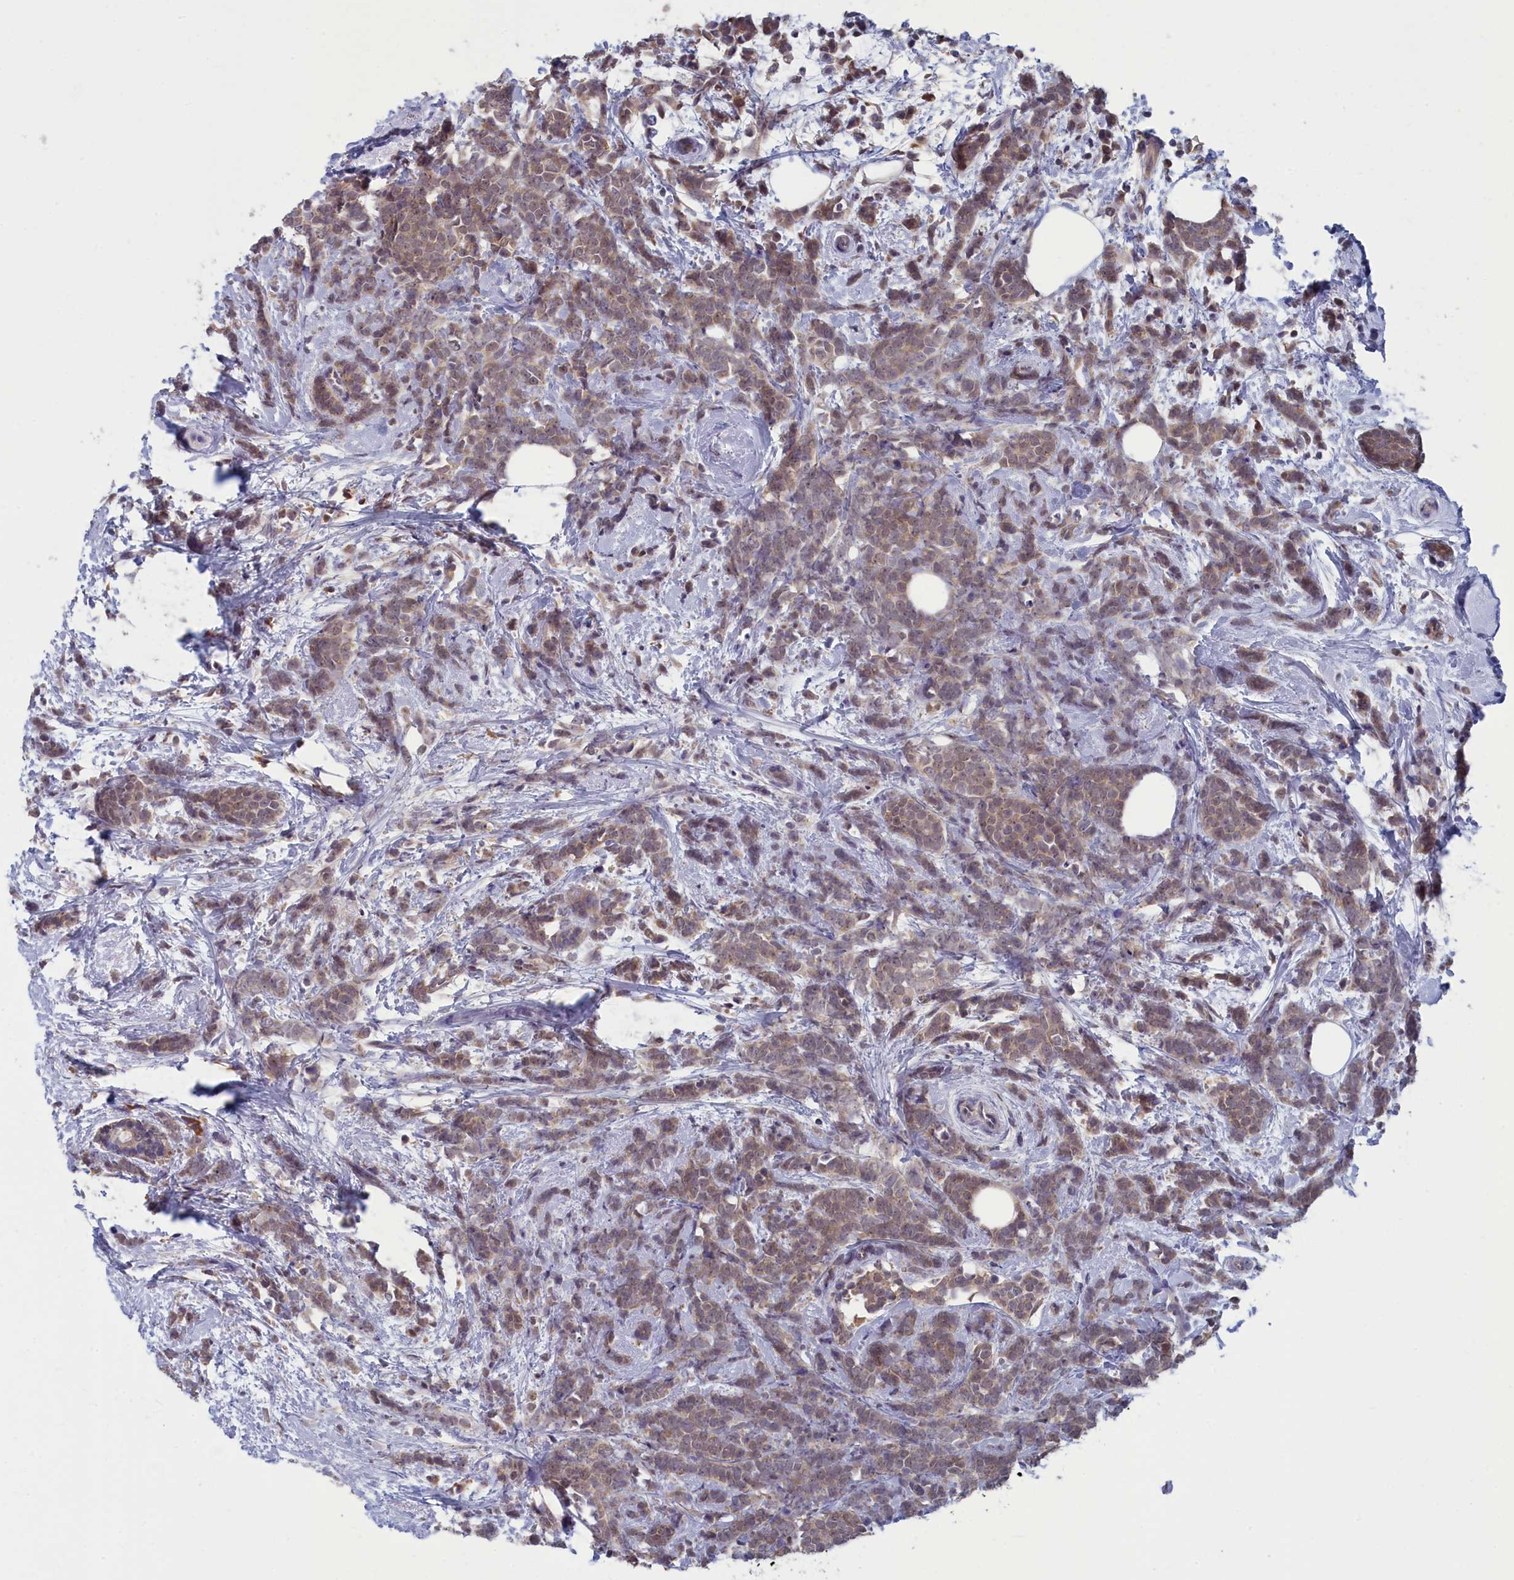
{"staining": {"intensity": "weak", "quantity": "25%-75%", "location": "cytoplasmic/membranous"}, "tissue": "breast cancer", "cell_type": "Tumor cells", "image_type": "cancer", "snomed": [{"axis": "morphology", "description": "Lobular carcinoma"}, {"axis": "topography", "description": "Breast"}], "caption": "Human breast cancer (lobular carcinoma) stained with a protein marker reveals weak staining in tumor cells.", "gene": "MRI1", "patient": {"sex": "female", "age": 58}}